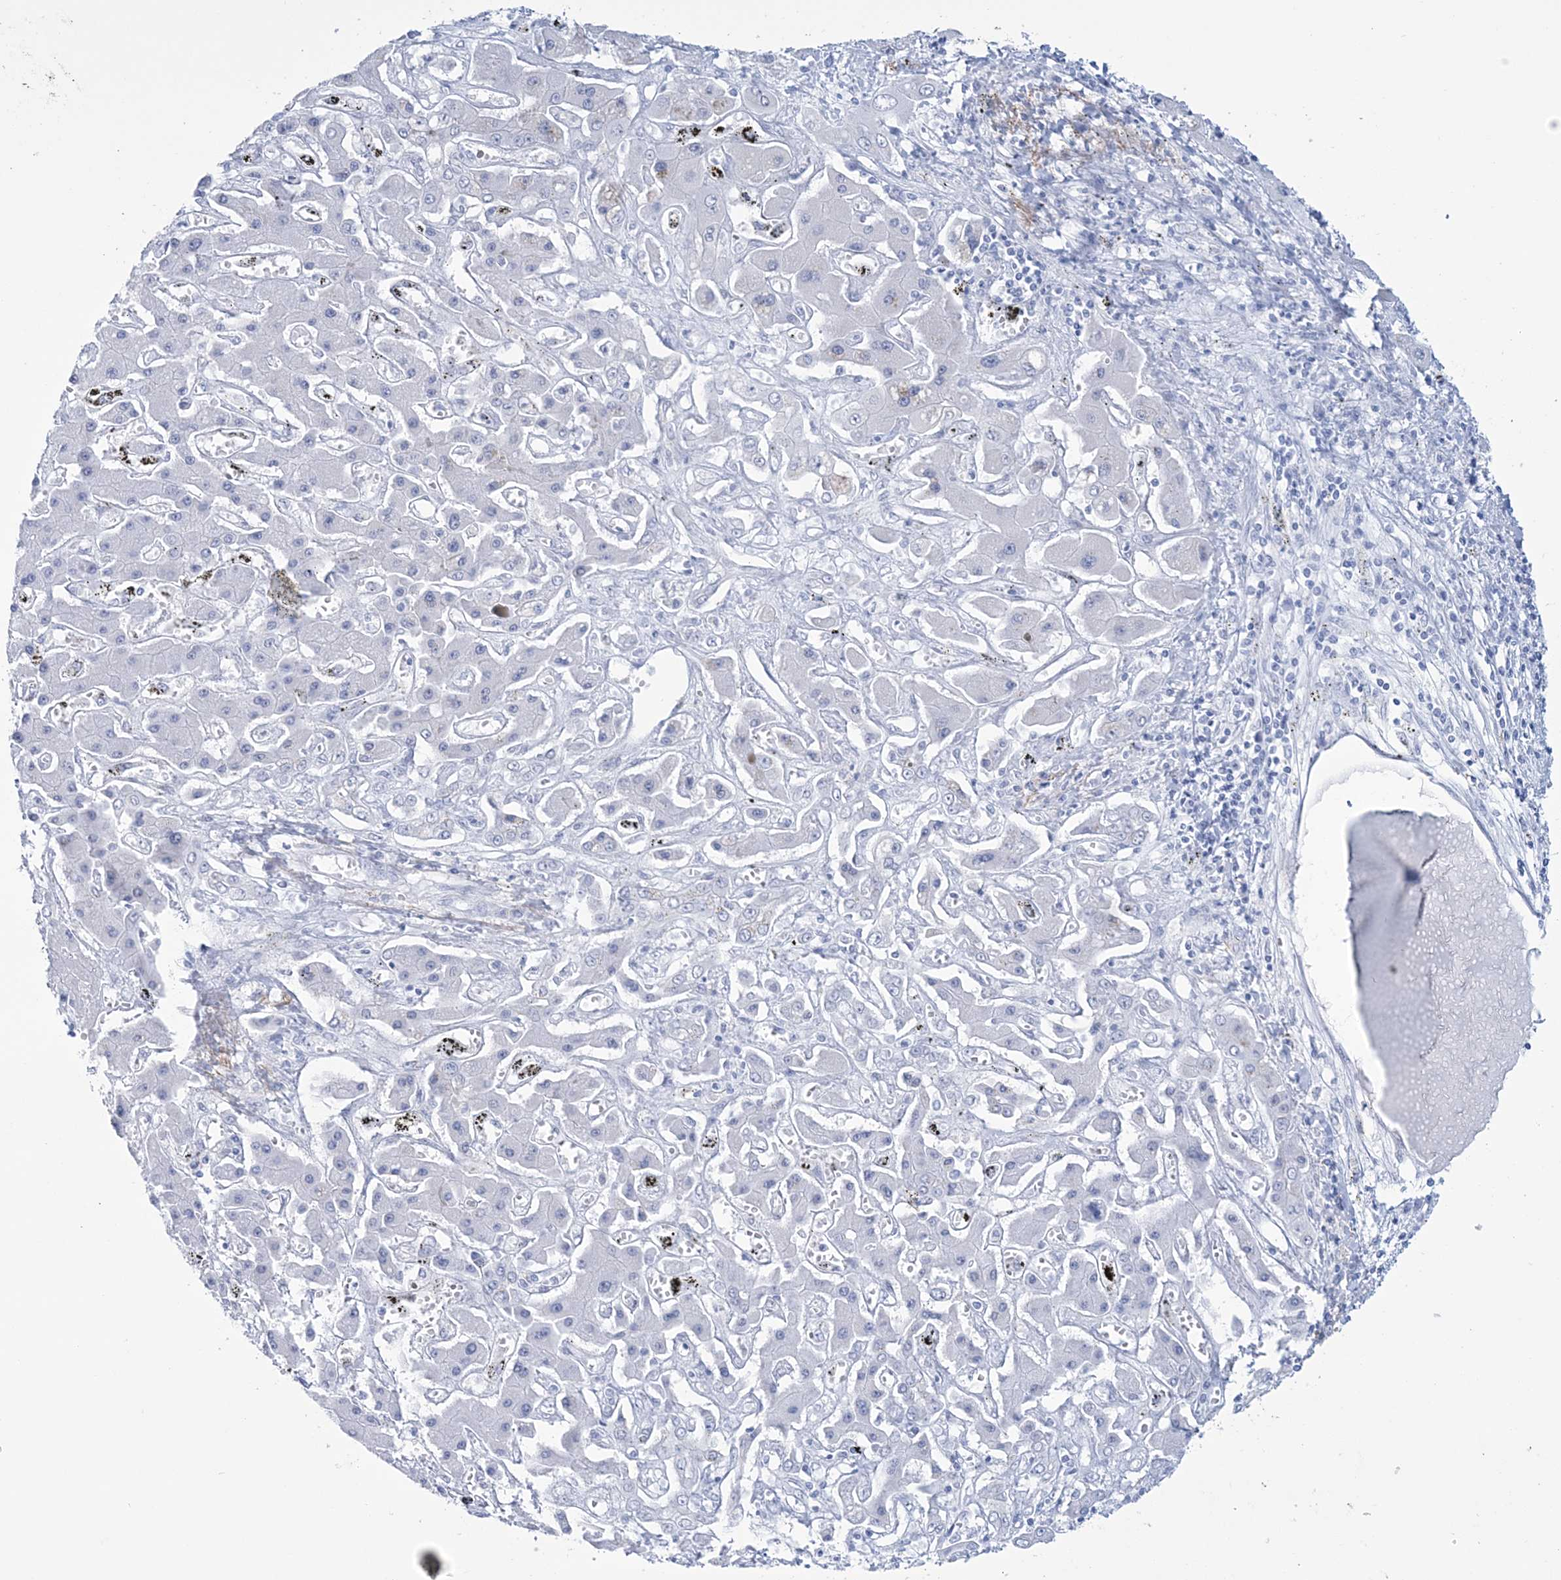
{"staining": {"intensity": "negative", "quantity": "none", "location": "none"}, "tissue": "liver cancer", "cell_type": "Tumor cells", "image_type": "cancer", "snomed": [{"axis": "morphology", "description": "Cholangiocarcinoma"}, {"axis": "topography", "description": "Liver"}], "caption": "A micrograph of human liver cancer is negative for staining in tumor cells.", "gene": "DPCD", "patient": {"sex": "male", "age": 67}}